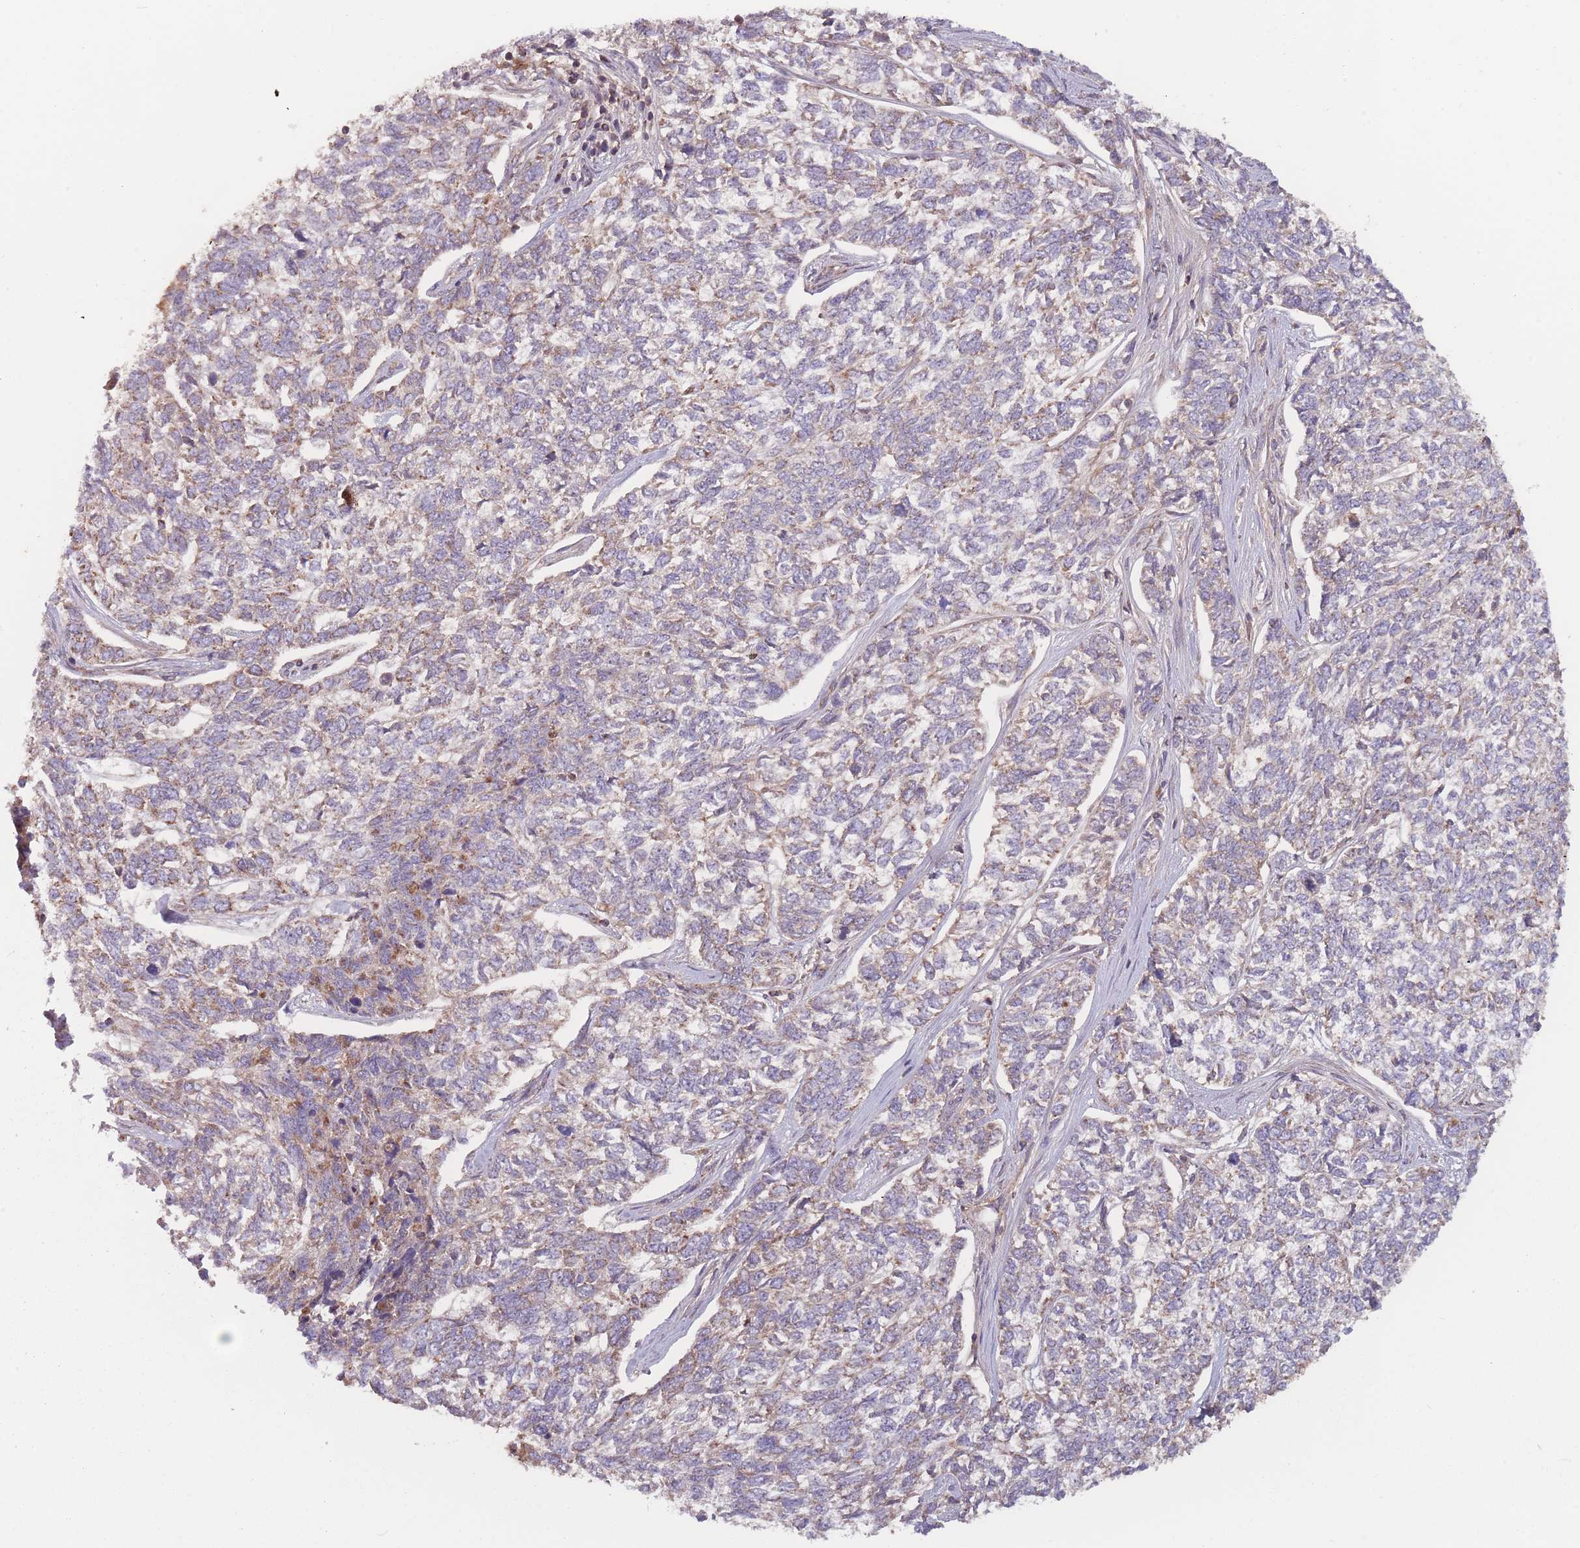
{"staining": {"intensity": "weak", "quantity": "<25%", "location": "cytoplasmic/membranous"}, "tissue": "skin cancer", "cell_type": "Tumor cells", "image_type": "cancer", "snomed": [{"axis": "morphology", "description": "Basal cell carcinoma"}, {"axis": "topography", "description": "Skin"}], "caption": "An IHC histopathology image of skin cancer is shown. There is no staining in tumor cells of skin cancer.", "gene": "ATP5MG", "patient": {"sex": "female", "age": 65}}